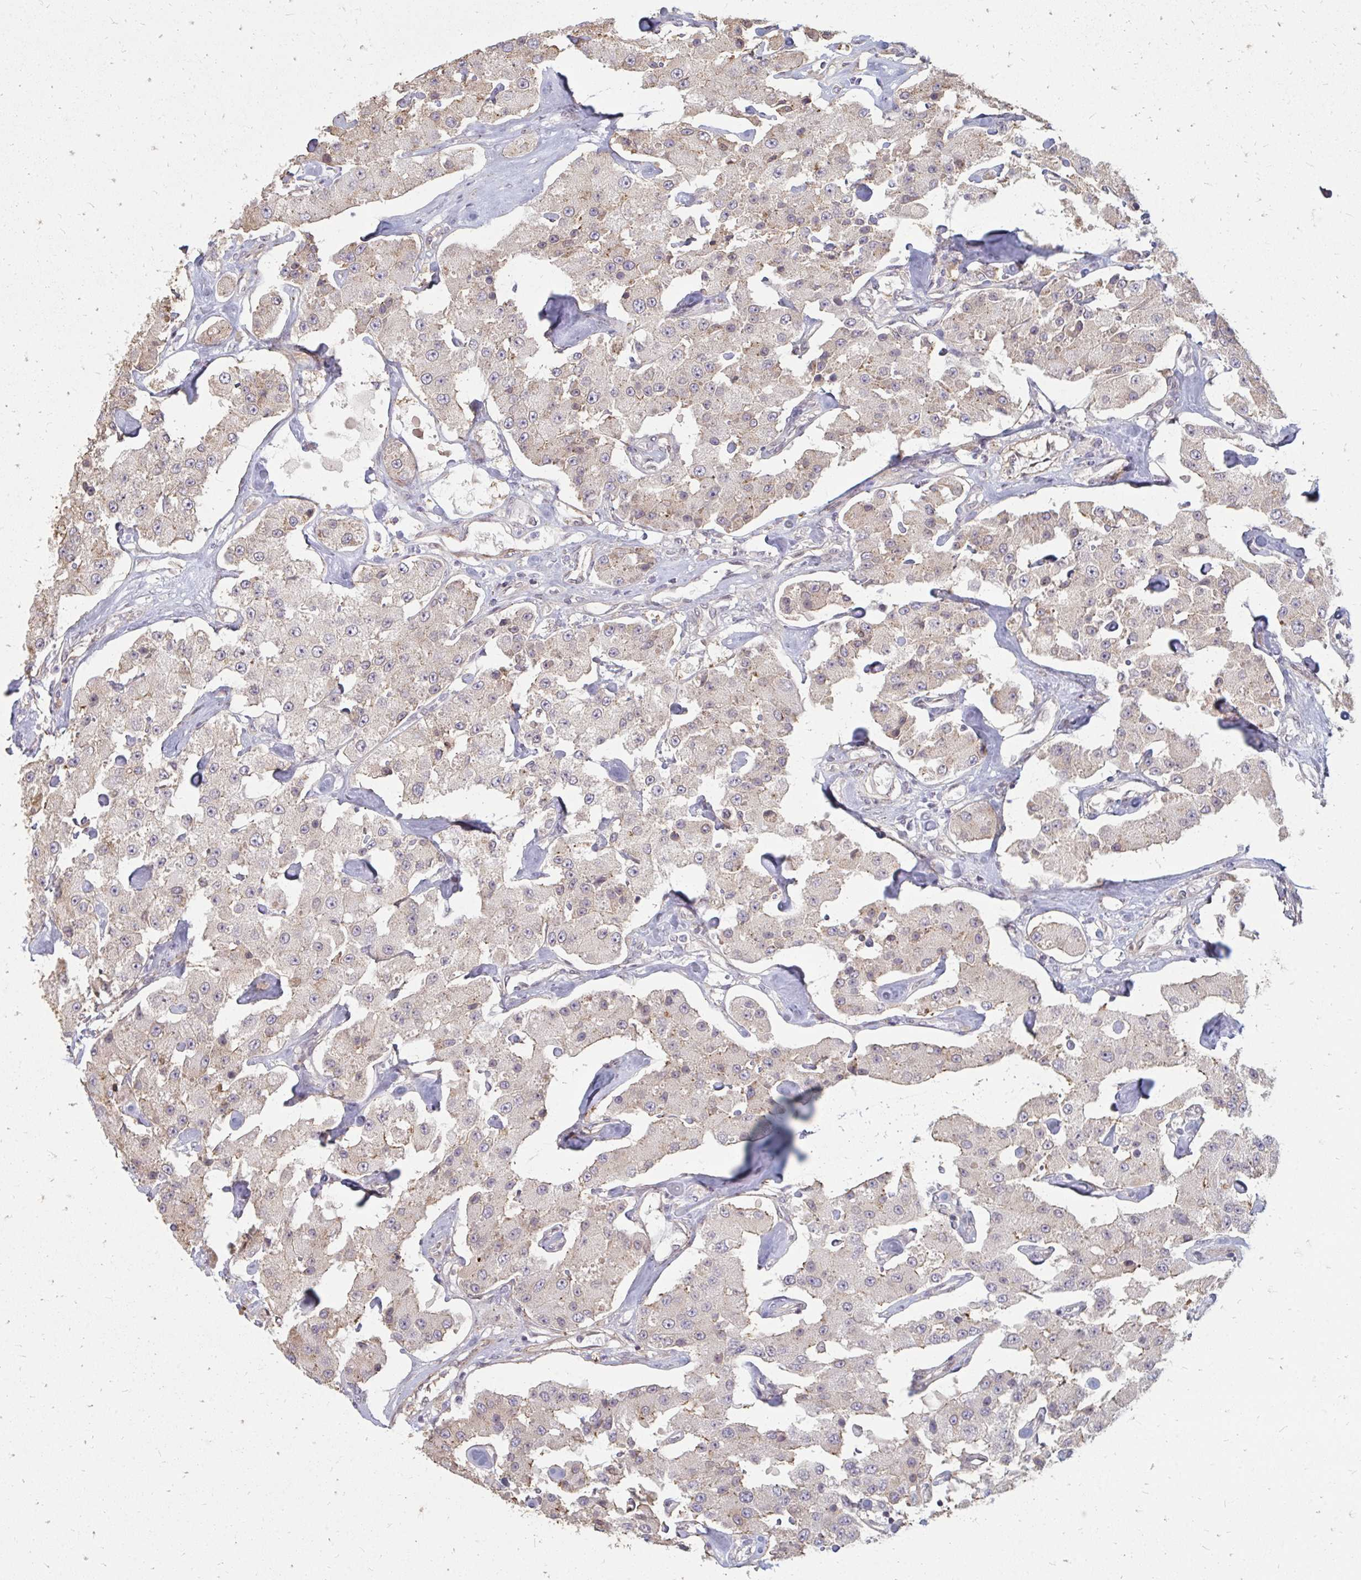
{"staining": {"intensity": "weak", "quantity": "<25%", "location": "cytoplasmic/membranous"}, "tissue": "carcinoid", "cell_type": "Tumor cells", "image_type": "cancer", "snomed": [{"axis": "morphology", "description": "Carcinoid, malignant, NOS"}, {"axis": "topography", "description": "Pancreas"}], "caption": "DAB (3,3'-diaminobenzidine) immunohistochemical staining of human malignant carcinoid reveals no significant expression in tumor cells. Nuclei are stained in blue.", "gene": "GPC5", "patient": {"sex": "male", "age": 41}}